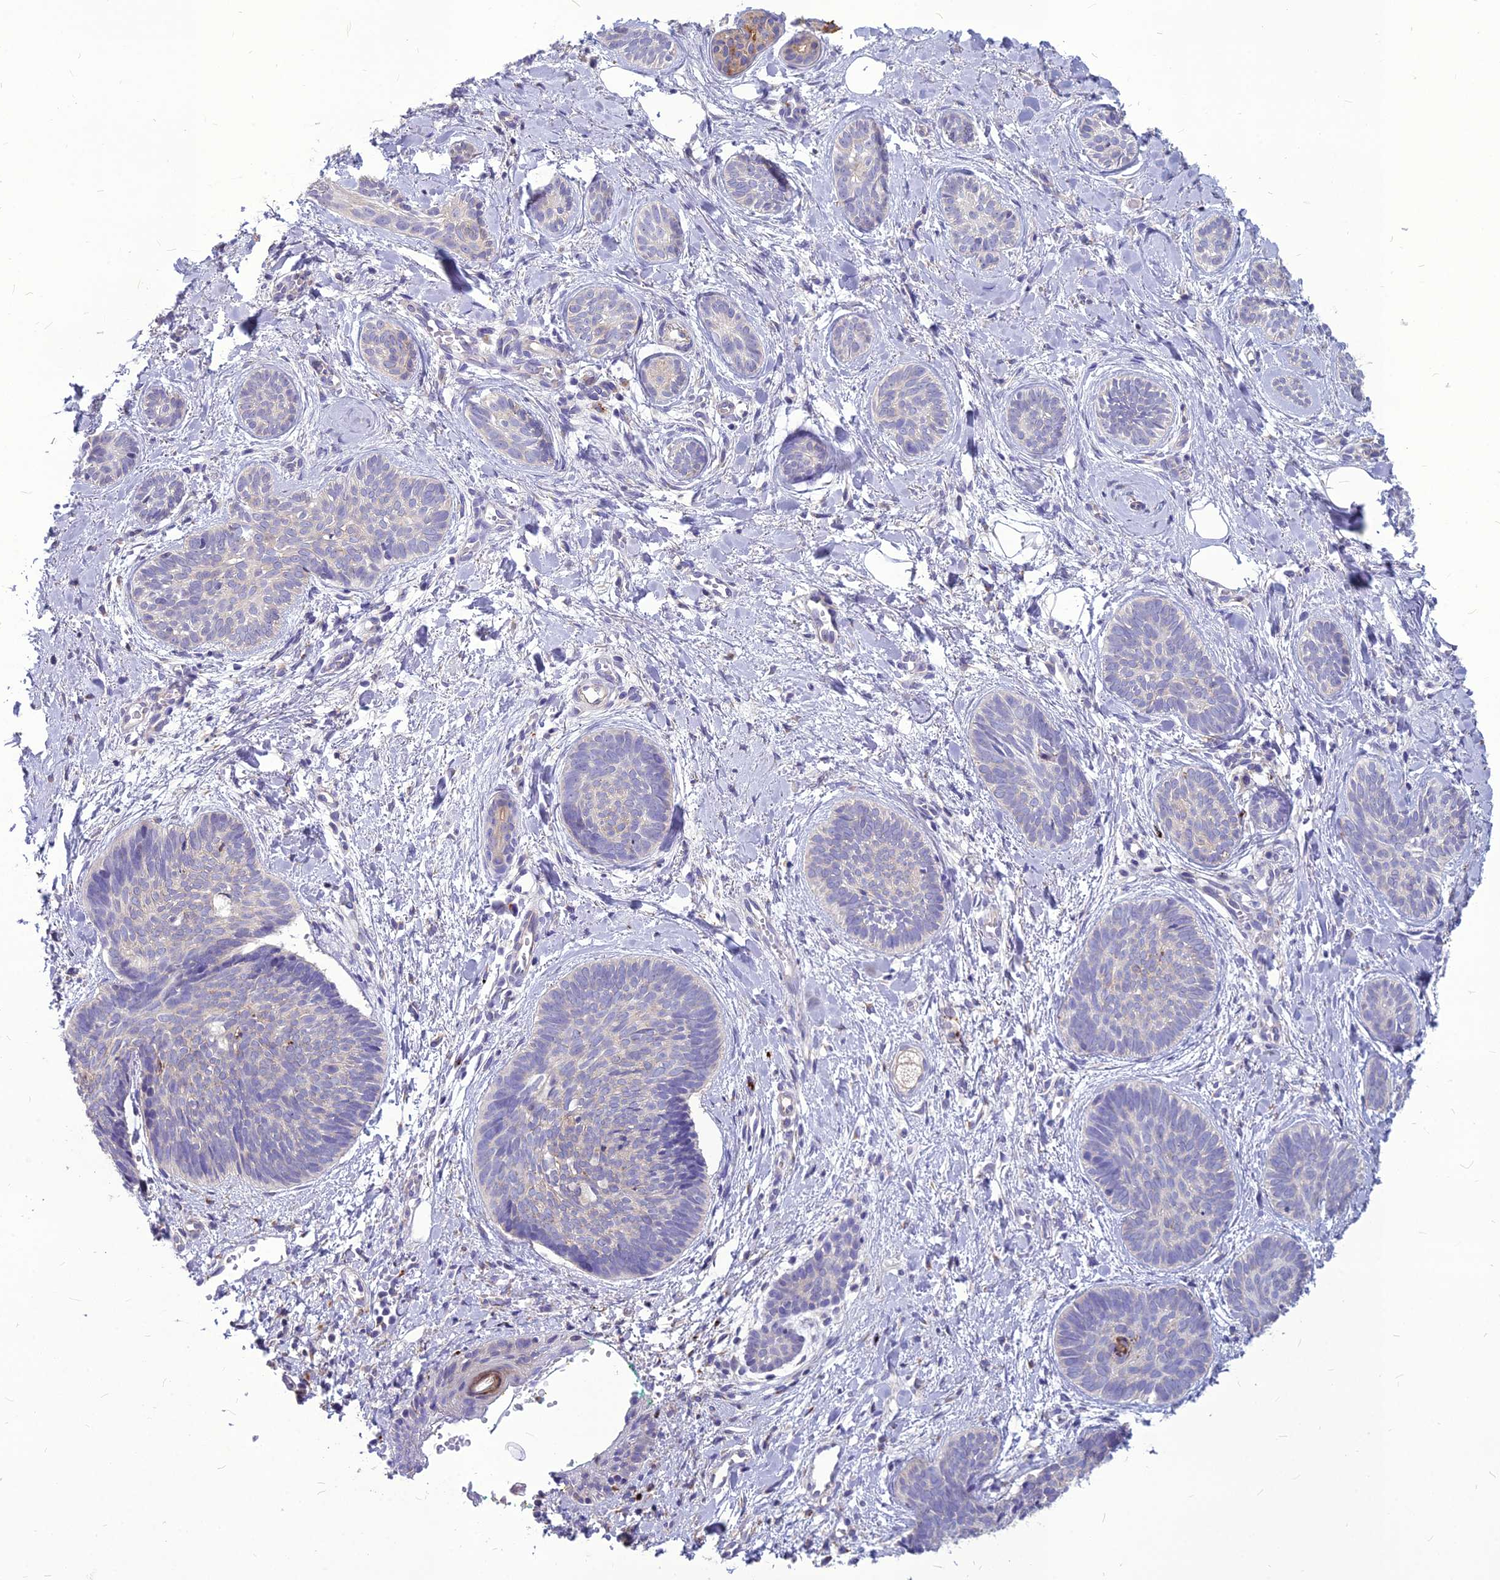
{"staining": {"intensity": "negative", "quantity": "none", "location": "none"}, "tissue": "skin cancer", "cell_type": "Tumor cells", "image_type": "cancer", "snomed": [{"axis": "morphology", "description": "Basal cell carcinoma"}, {"axis": "topography", "description": "Skin"}], "caption": "IHC photomicrograph of neoplastic tissue: human basal cell carcinoma (skin) stained with DAB exhibits no significant protein expression in tumor cells.", "gene": "PCED1B", "patient": {"sex": "female", "age": 81}}